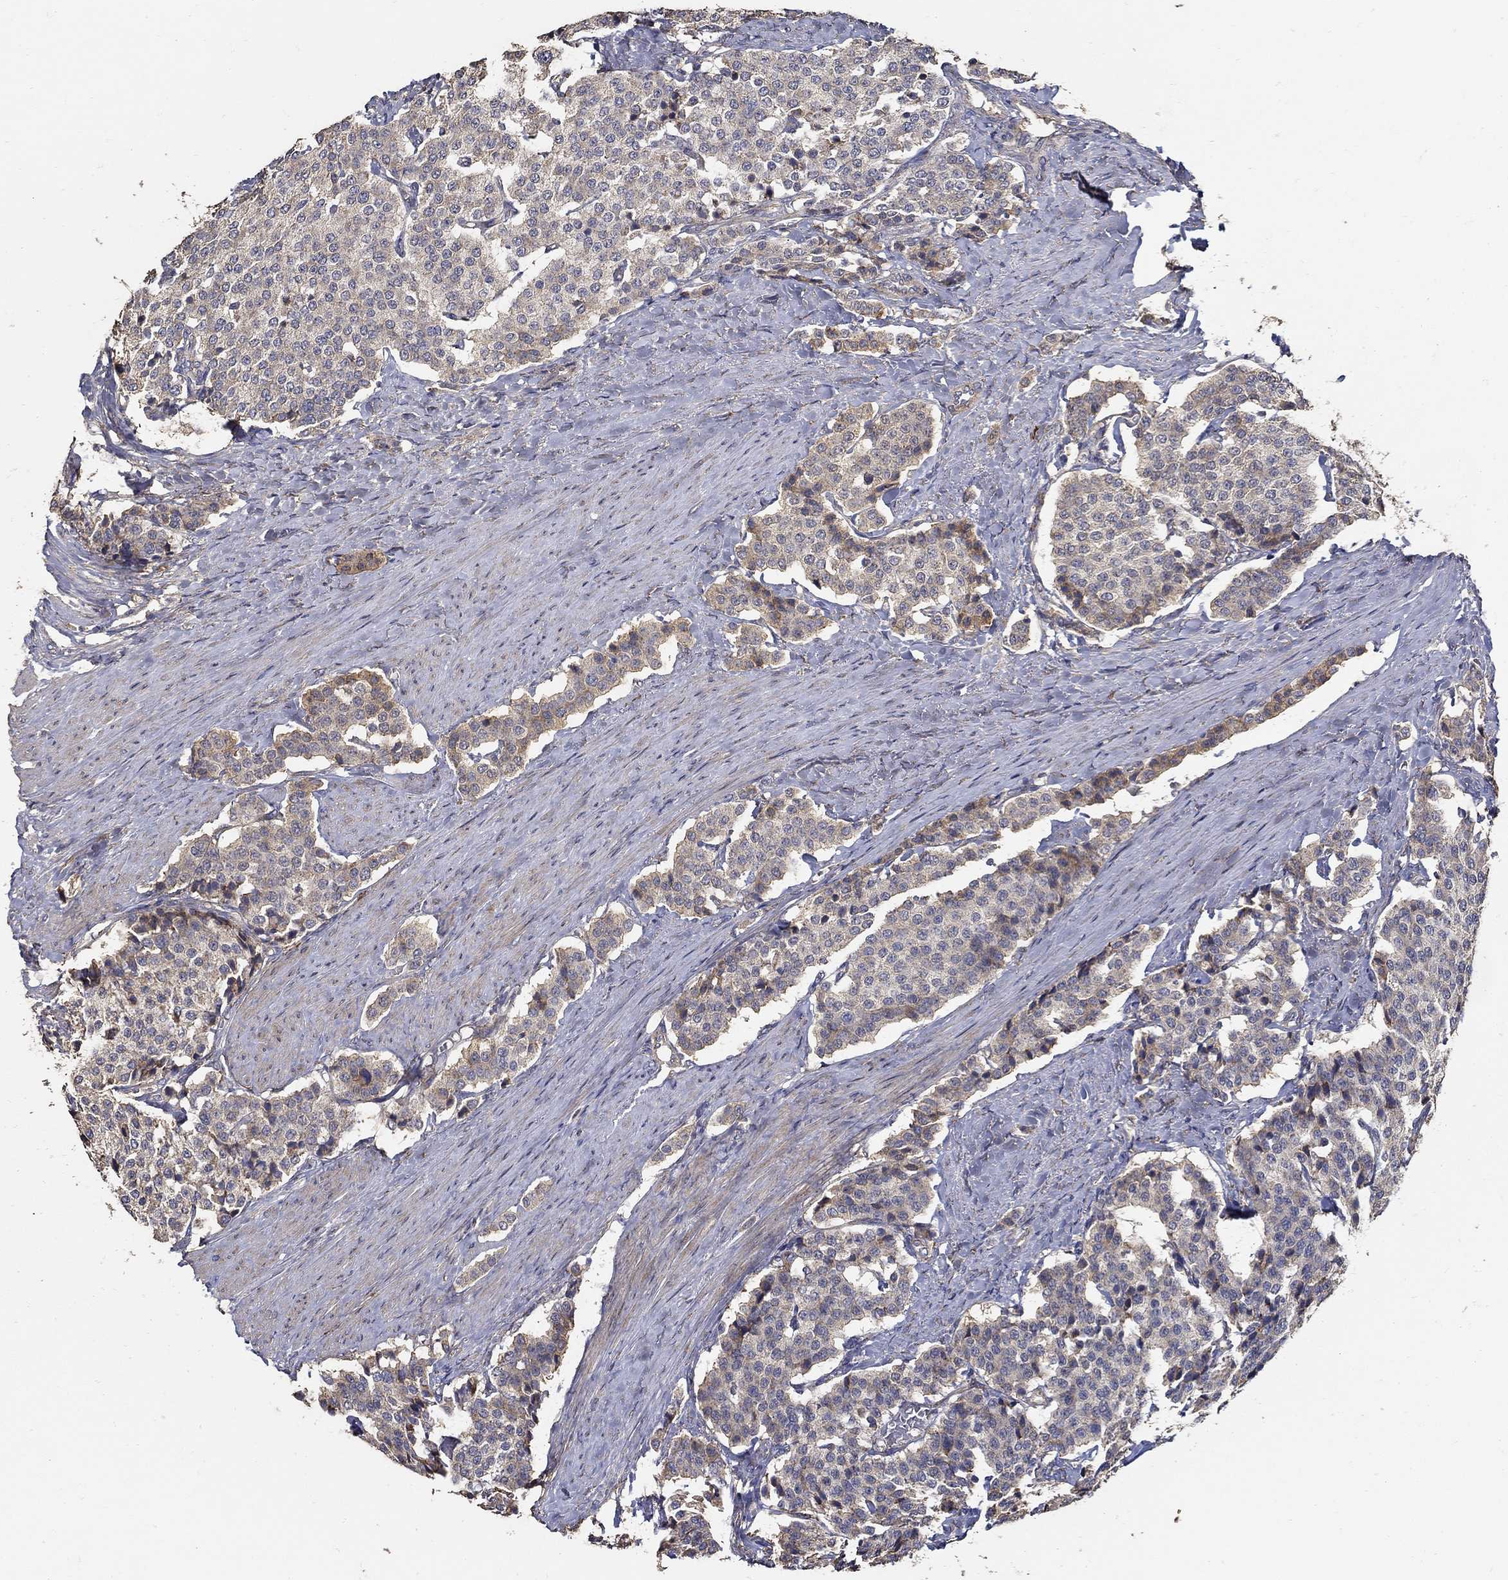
{"staining": {"intensity": "weak", "quantity": ">75%", "location": "cytoplasmic/membranous"}, "tissue": "carcinoid", "cell_type": "Tumor cells", "image_type": "cancer", "snomed": [{"axis": "morphology", "description": "Carcinoid, malignant, NOS"}, {"axis": "topography", "description": "Small intestine"}], "caption": "A high-resolution photomicrograph shows immunohistochemistry staining of carcinoid, which shows weak cytoplasmic/membranous expression in approximately >75% of tumor cells.", "gene": "EMILIN3", "patient": {"sex": "female", "age": 58}}